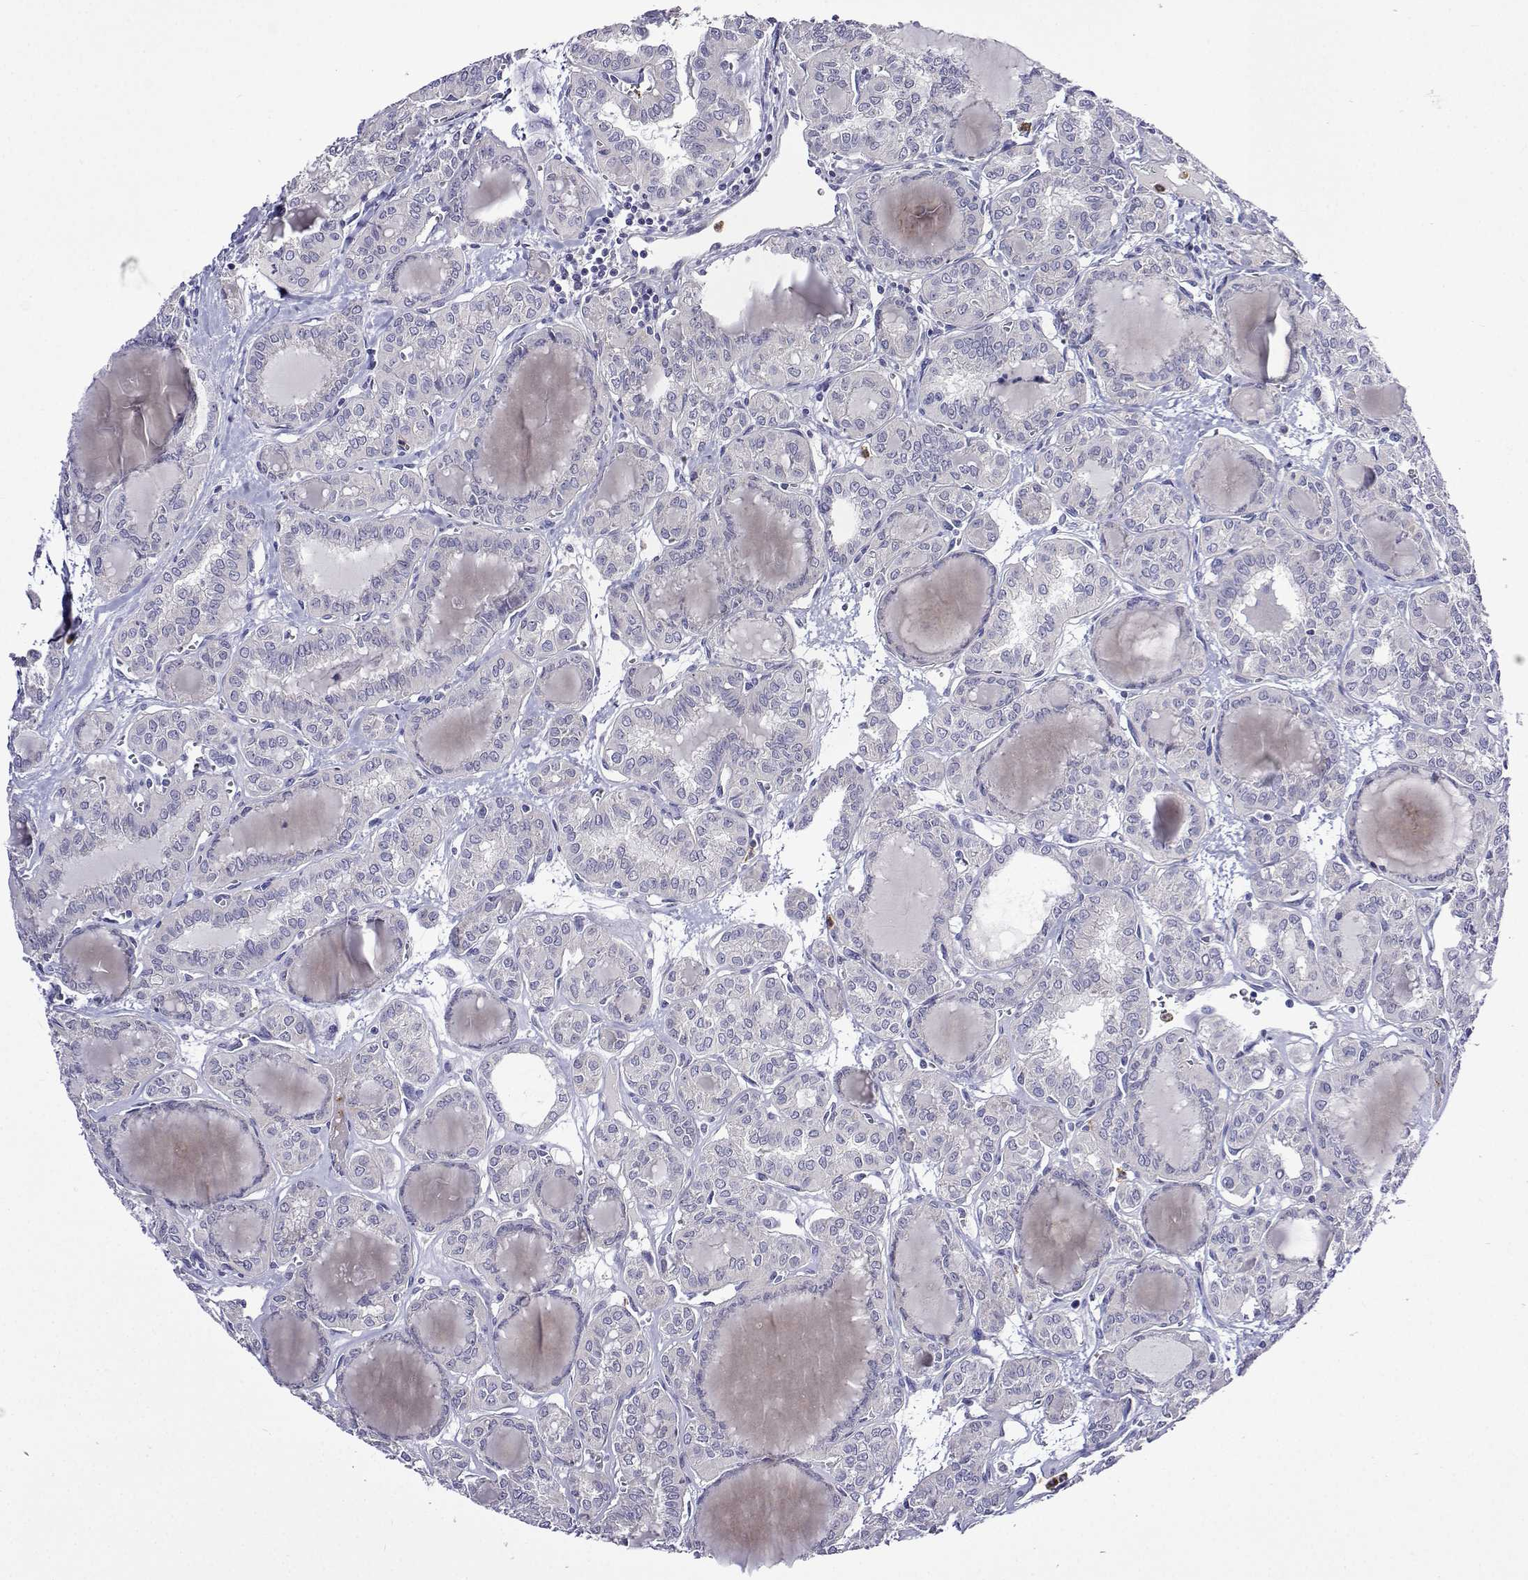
{"staining": {"intensity": "negative", "quantity": "none", "location": "none"}, "tissue": "thyroid cancer", "cell_type": "Tumor cells", "image_type": "cancer", "snomed": [{"axis": "morphology", "description": "Papillary adenocarcinoma, NOS"}, {"axis": "topography", "description": "Thyroid gland"}], "caption": "Immunohistochemistry photomicrograph of papillary adenocarcinoma (thyroid) stained for a protein (brown), which displays no expression in tumor cells.", "gene": "SULT2A1", "patient": {"sex": "female", "age": 41}}